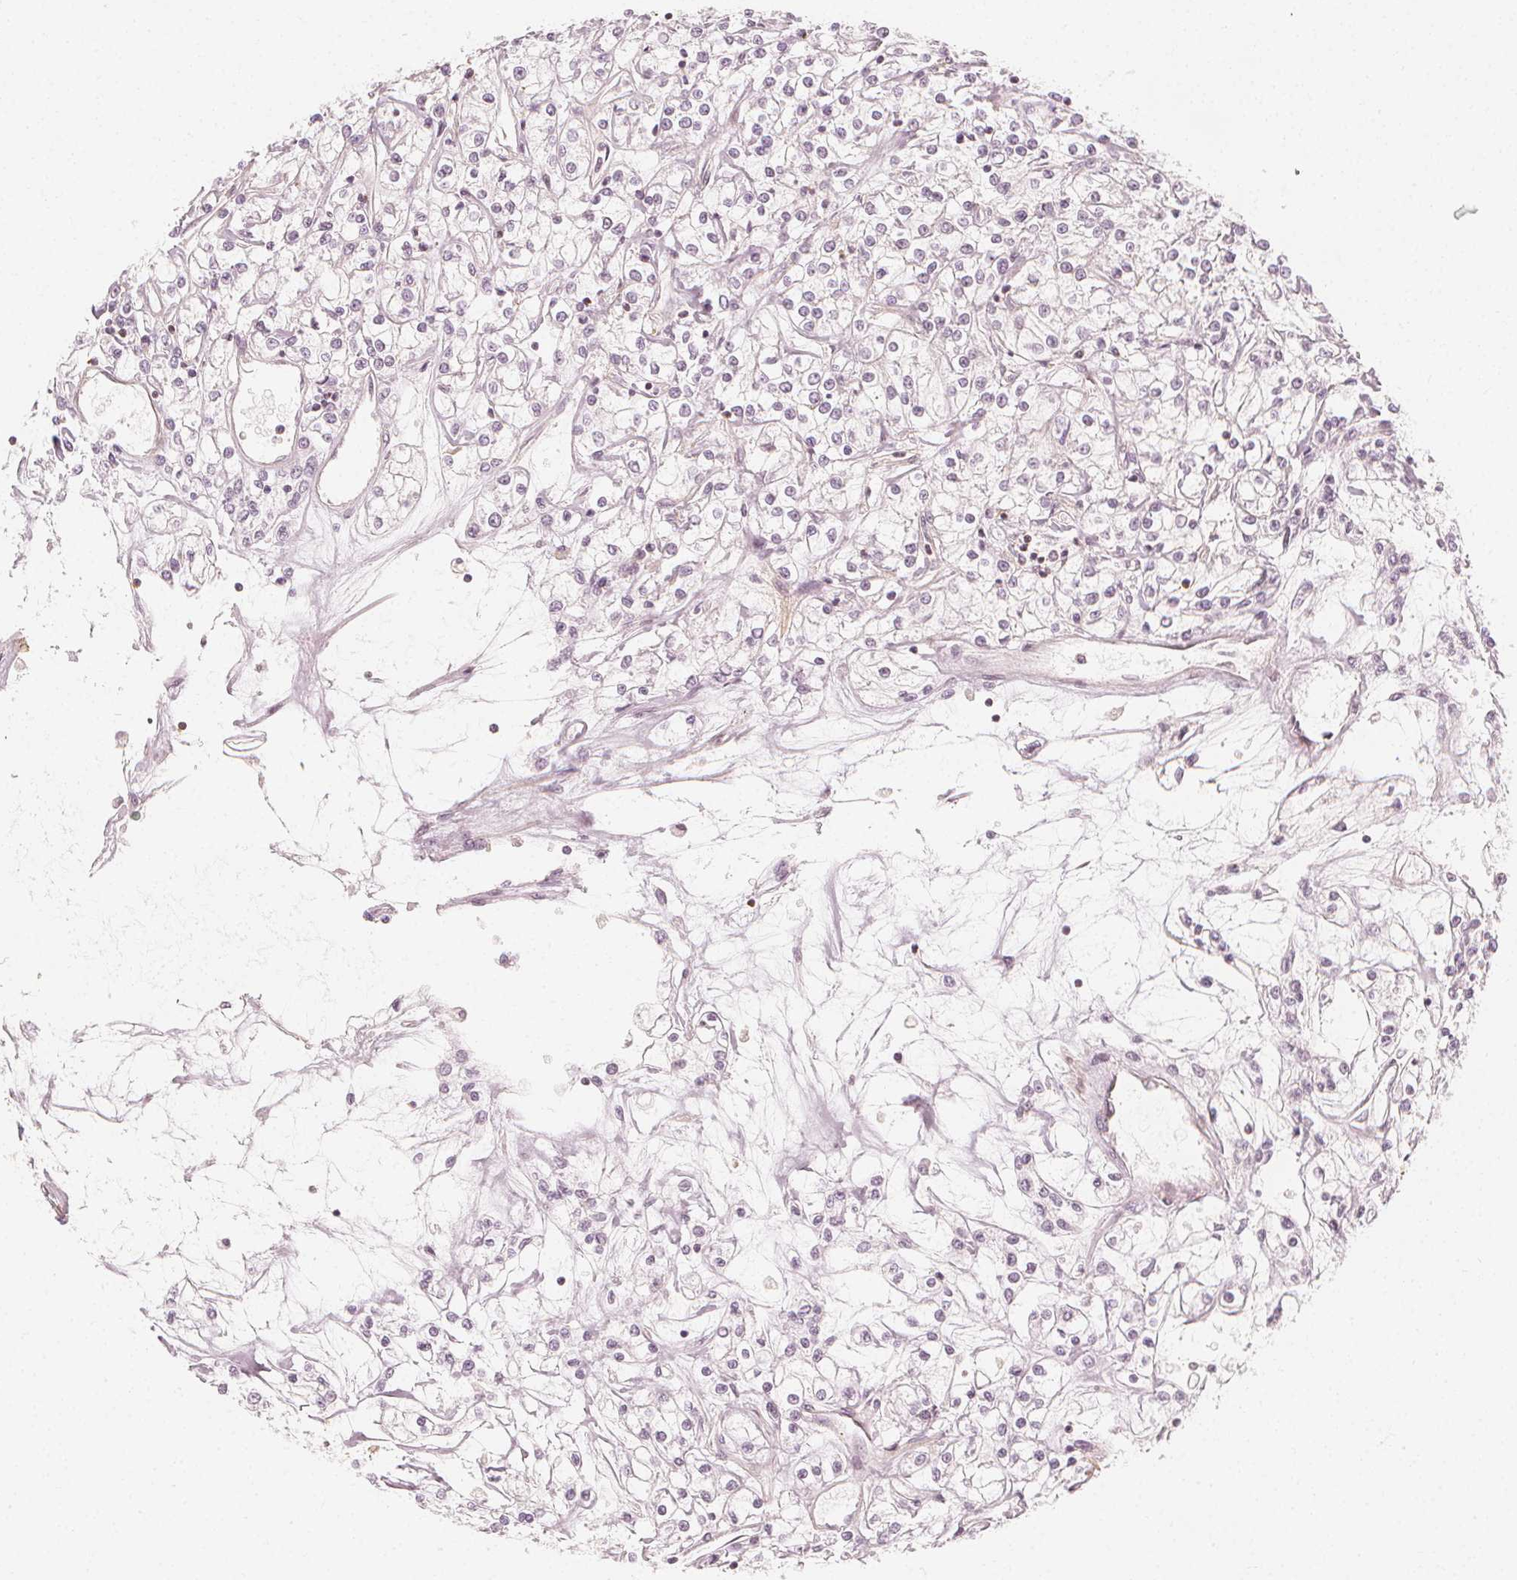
{"staining": {"intensity": "negative", "quantity": "none", "location": "none"}, "tissue": "renal cancer", "cell_type": "Tumor cells", "image_type": "cancer", "snomed": [{"axis": "morphology", "description": "Adenocarcinoma, NOS"}, {"axis": "topography", "description": "Kidney"}], "caption": "This is an immunohistochemistry micrograph of human renal cancer (adenocarcinoma). There is no expression in tumor cells.", "gene": "ARHGAP26", "patient": {"sex": "female", "age": 59}}